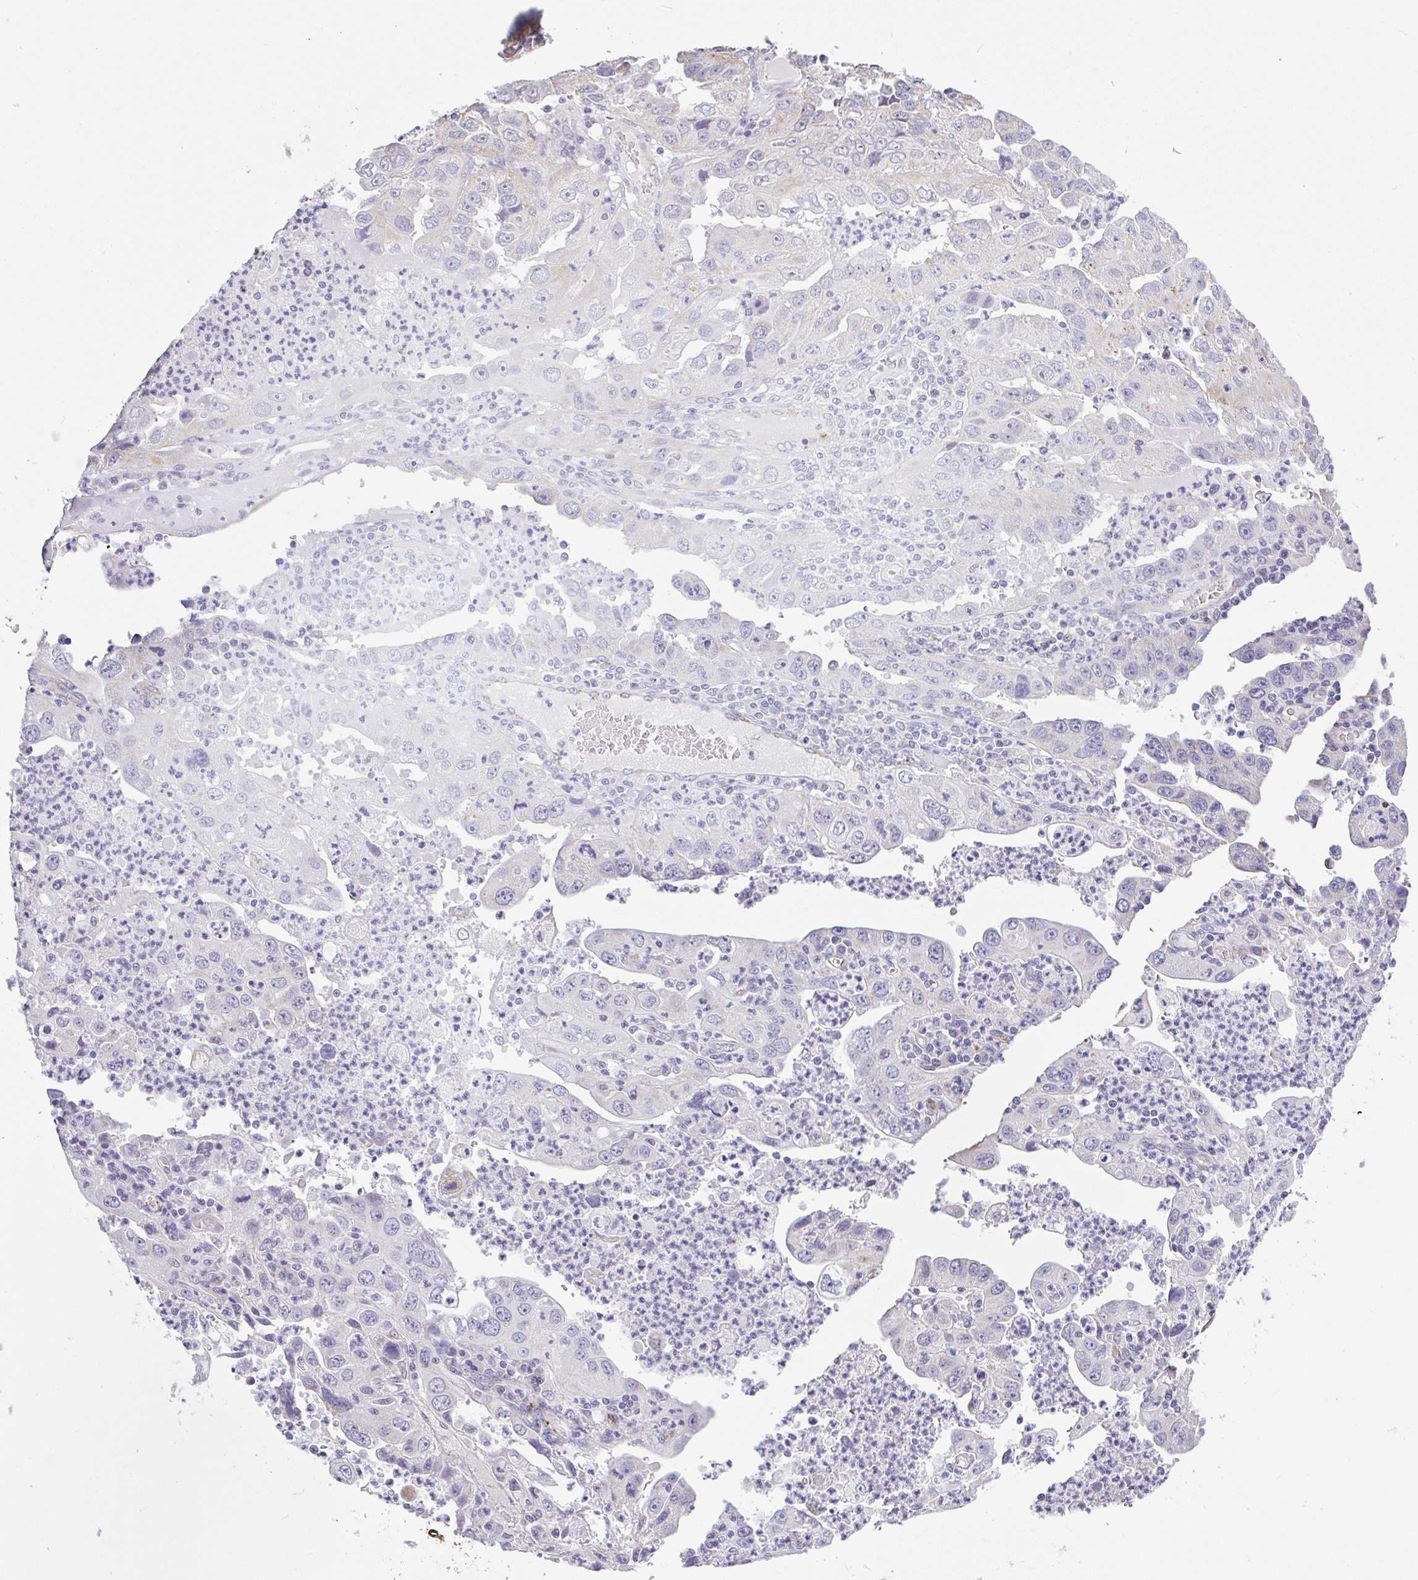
{"staining": {"intensity": "negative", "quantity": "none", "location": "none"}, "tissue": "endometrial cancer", "cell_type": "Tumor cells", "image_type": "cancer", "snomed": [{"axis": "morphology", "description": "Adenocarcinoma, NOS"}, {"axis": "topography", "description": "Uterus"}], "caption": "Immunohistochemical staining of human endometrial cancer demonstrates no significant positivity in tumor cells.", "gene": "PLCD4", "patient": {"sex": "female", "age": 62}}